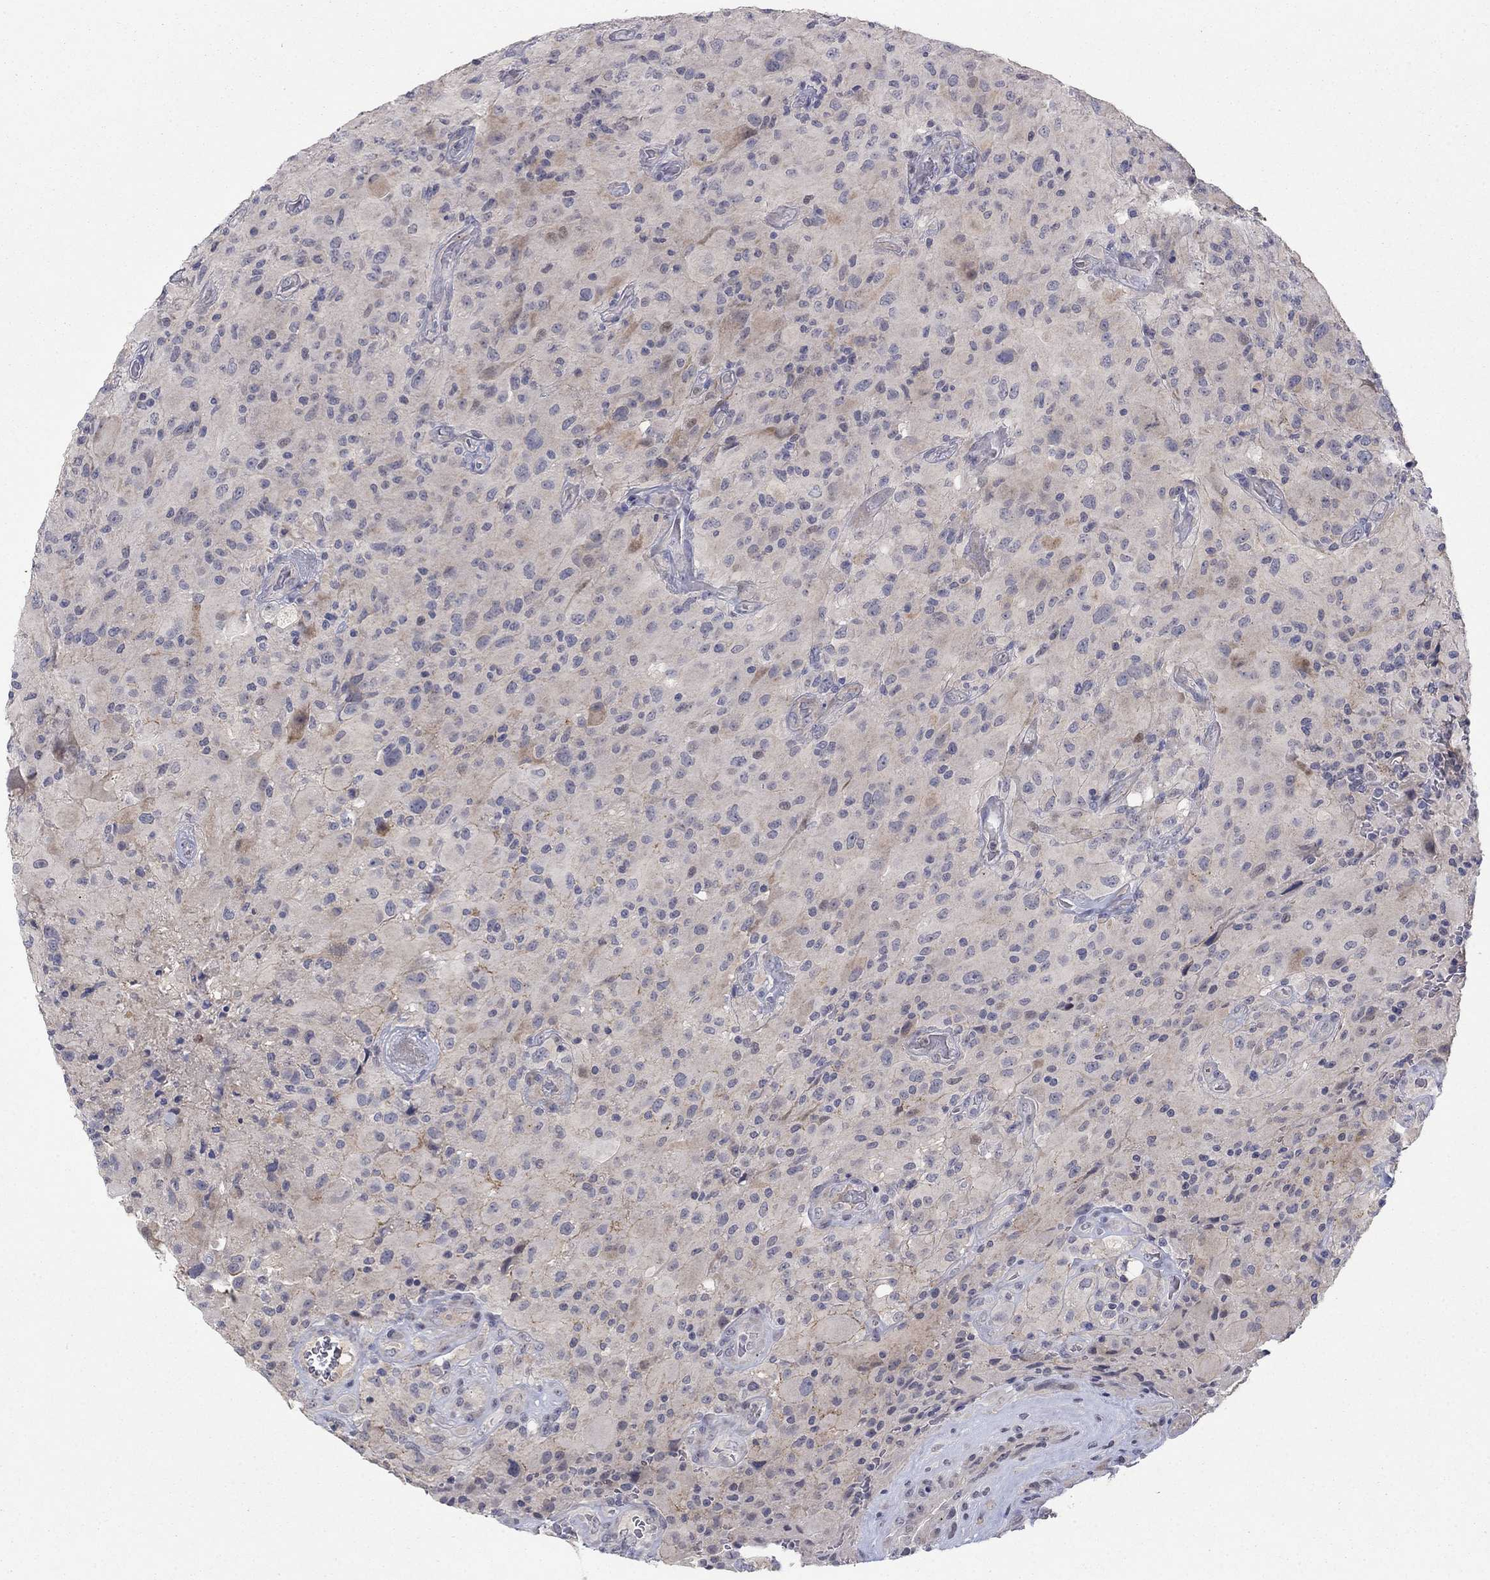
{"staining": {"intensity": "negative", "quantity": "none", "location": "none"}, "tissue": "glioma", "cell_type": "Tumor cells", "image_type": "cancer", "snomed": [{"axis": "morphology", "description": "Glioma, malignant, High grade"}, {"axis": "topography", "description": "Cerebral cortex"}], "caption": "This micrograph is of malignant glioma (high-grade) stained with immunohistochemistry to label a protein in brown with the nuclei are counter-stained blue. There is no positivity in tumor cells.", "gene": "AMN1", "patient": {"sex": "male", "age": 35}}